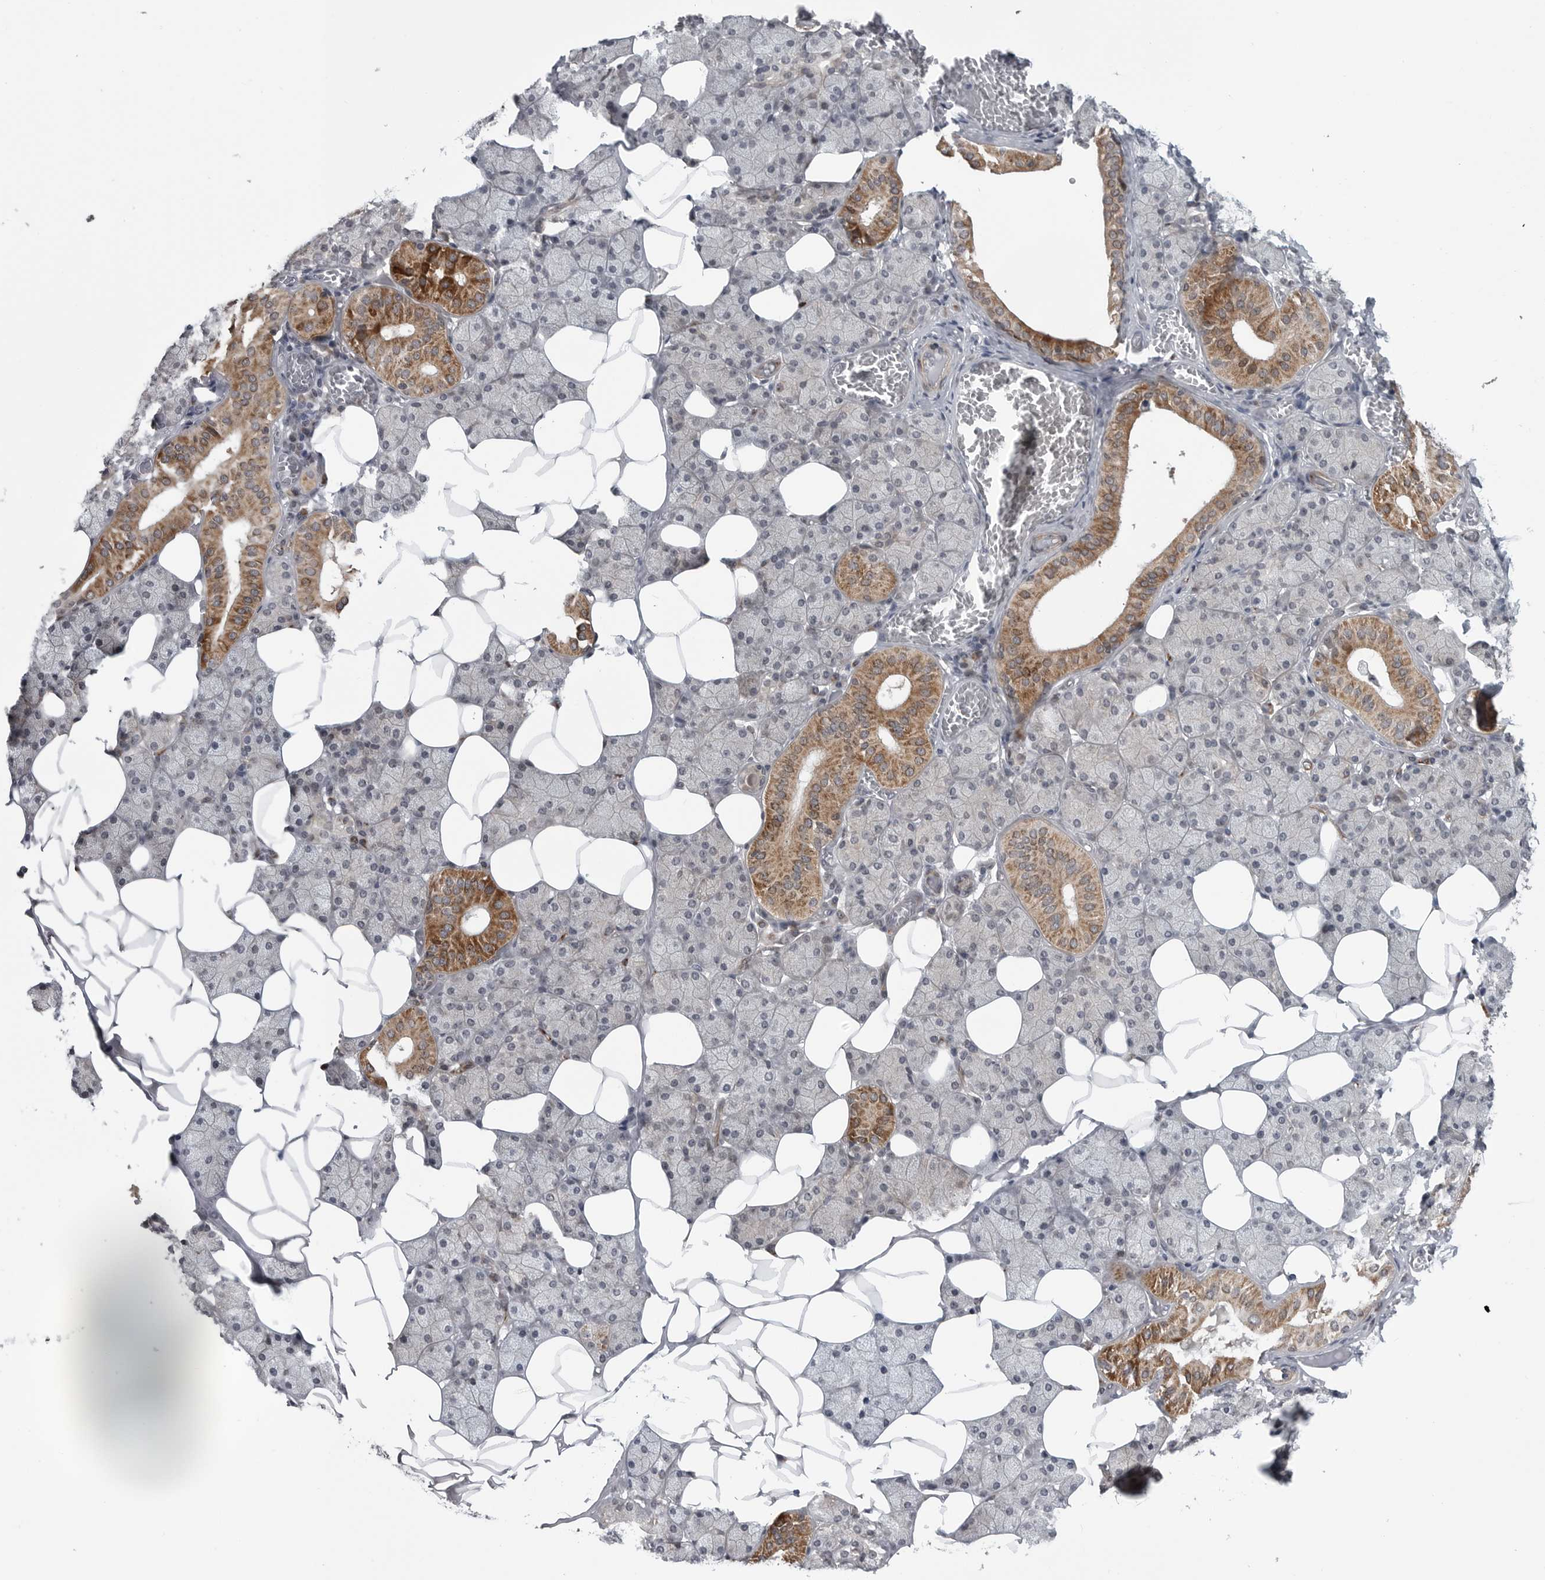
{"staining": {"intensity": "strong", "quantity": "<25%", "location": "cytoplasmic/membranous"}, "tissue": "salivary gland", "cell_type": "Glandular cells", "image_type": "normal", "snomed": [{"axis": "morphology", "description": "Normal tissue, NOS"}, {"axis": "topography", "description": "Salivary gland"}], "caption": "A micrograph of human salivary gland stained for a protein demonstrates strong cytoplasmic/membranous brown staining in glandular cells. (DAB (3,3'-diaminobenzidine) IHC, brown staining for protein, blue staining for nuclei).", "gene": "FAAP100", "patient": {"sex": "female", "age": 33}}